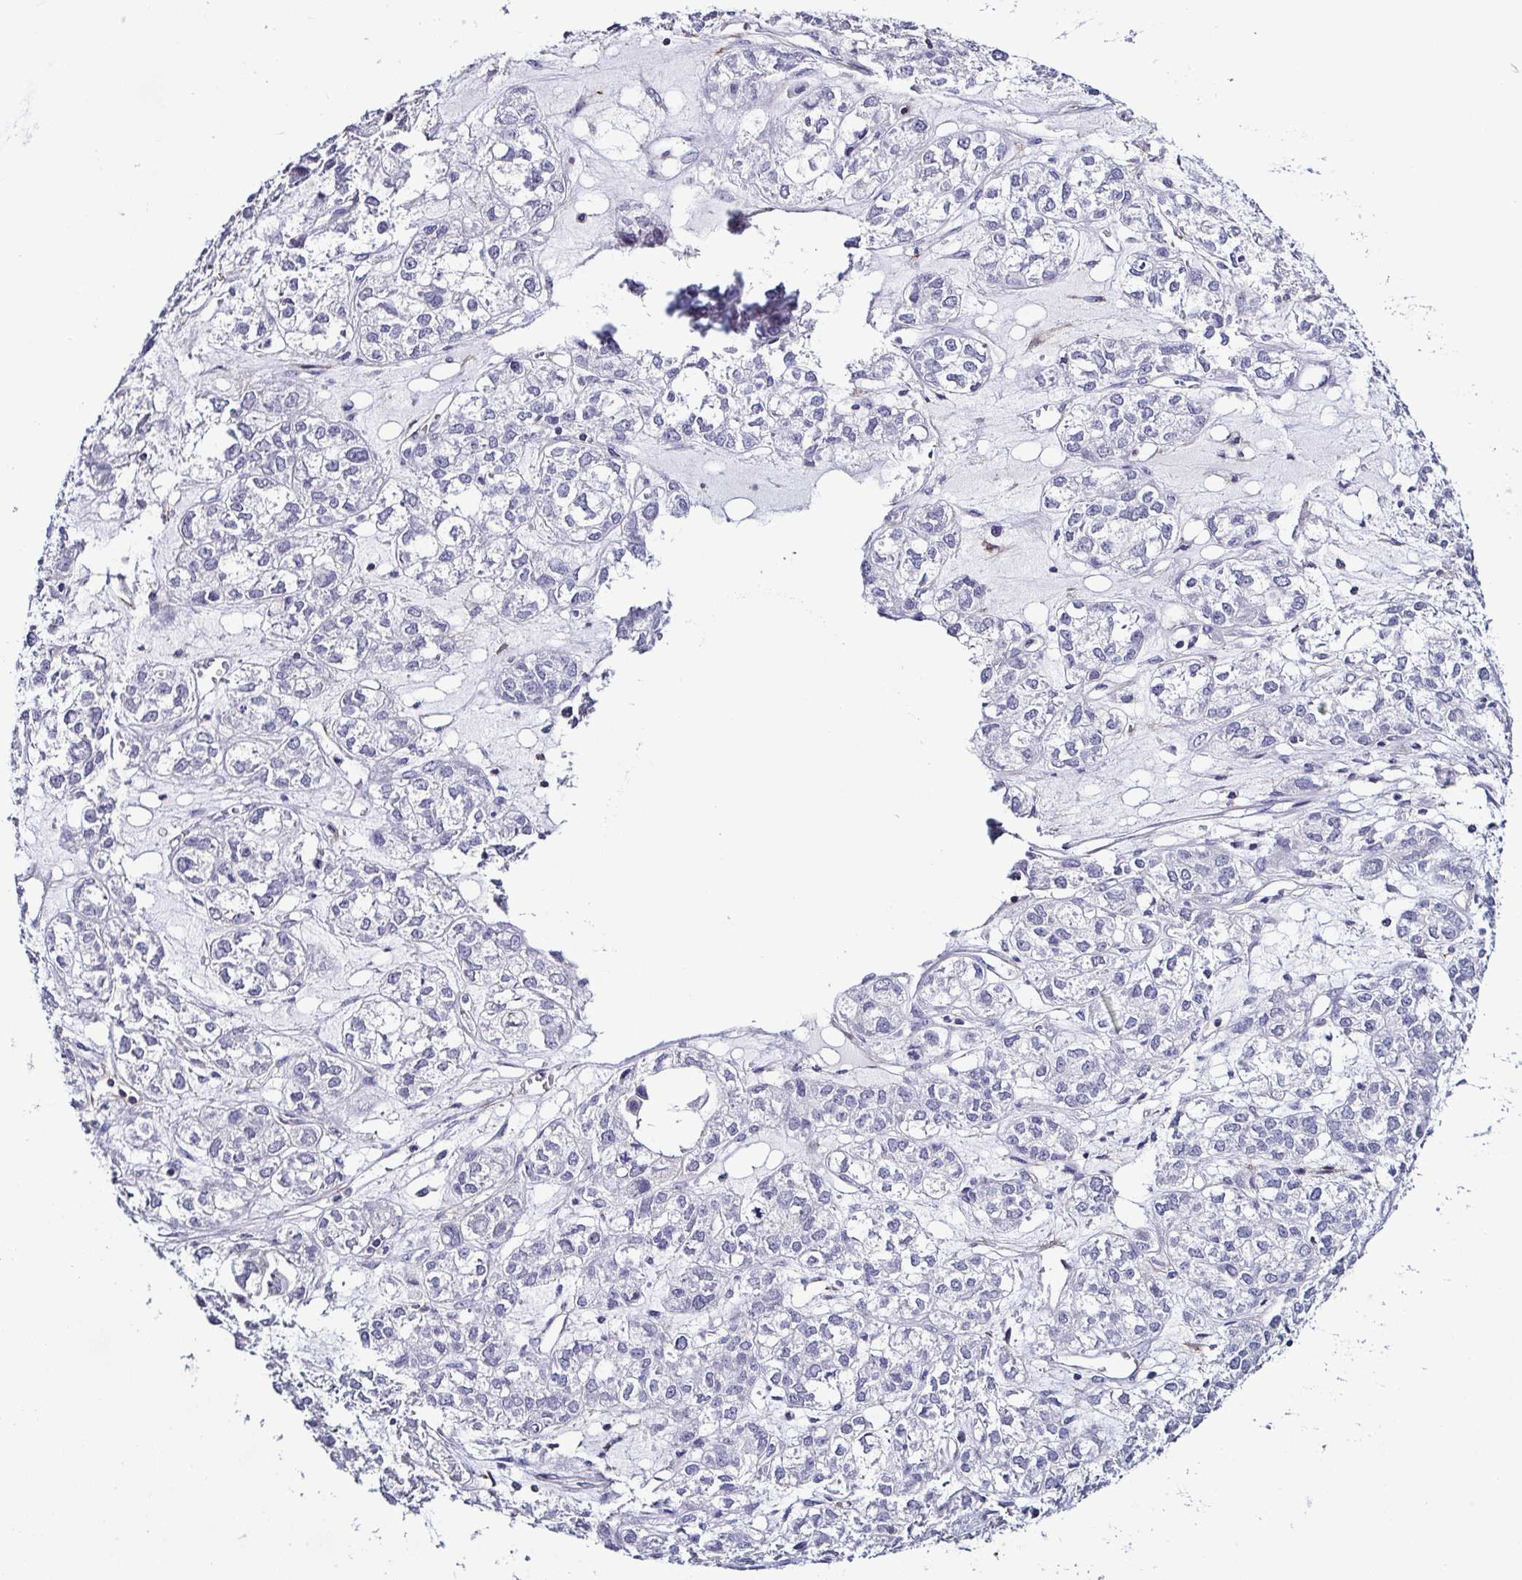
{"staining": {"intensity": "negative", "quantity": "none", "location": "none"}, "tissue": "ovarian cancer", "cell_type": "Tumor cells", "image_type": "cancer", "snomed": [{"axis": "morphology", "description": "Carcinoma, endometroid"}, {"axis": "topography", "description": "Ovary"}], "caption": "IHC histopathology image of neoplastic tissue: human ovarian cancer (endometroid carcinoma) stained with DAB (3,3'-diaminobenzidine) demonstrates no significant protein expression in tumor cells.", "gene": "TNNT2", "patient": {"sex": "female", "age": 64}}